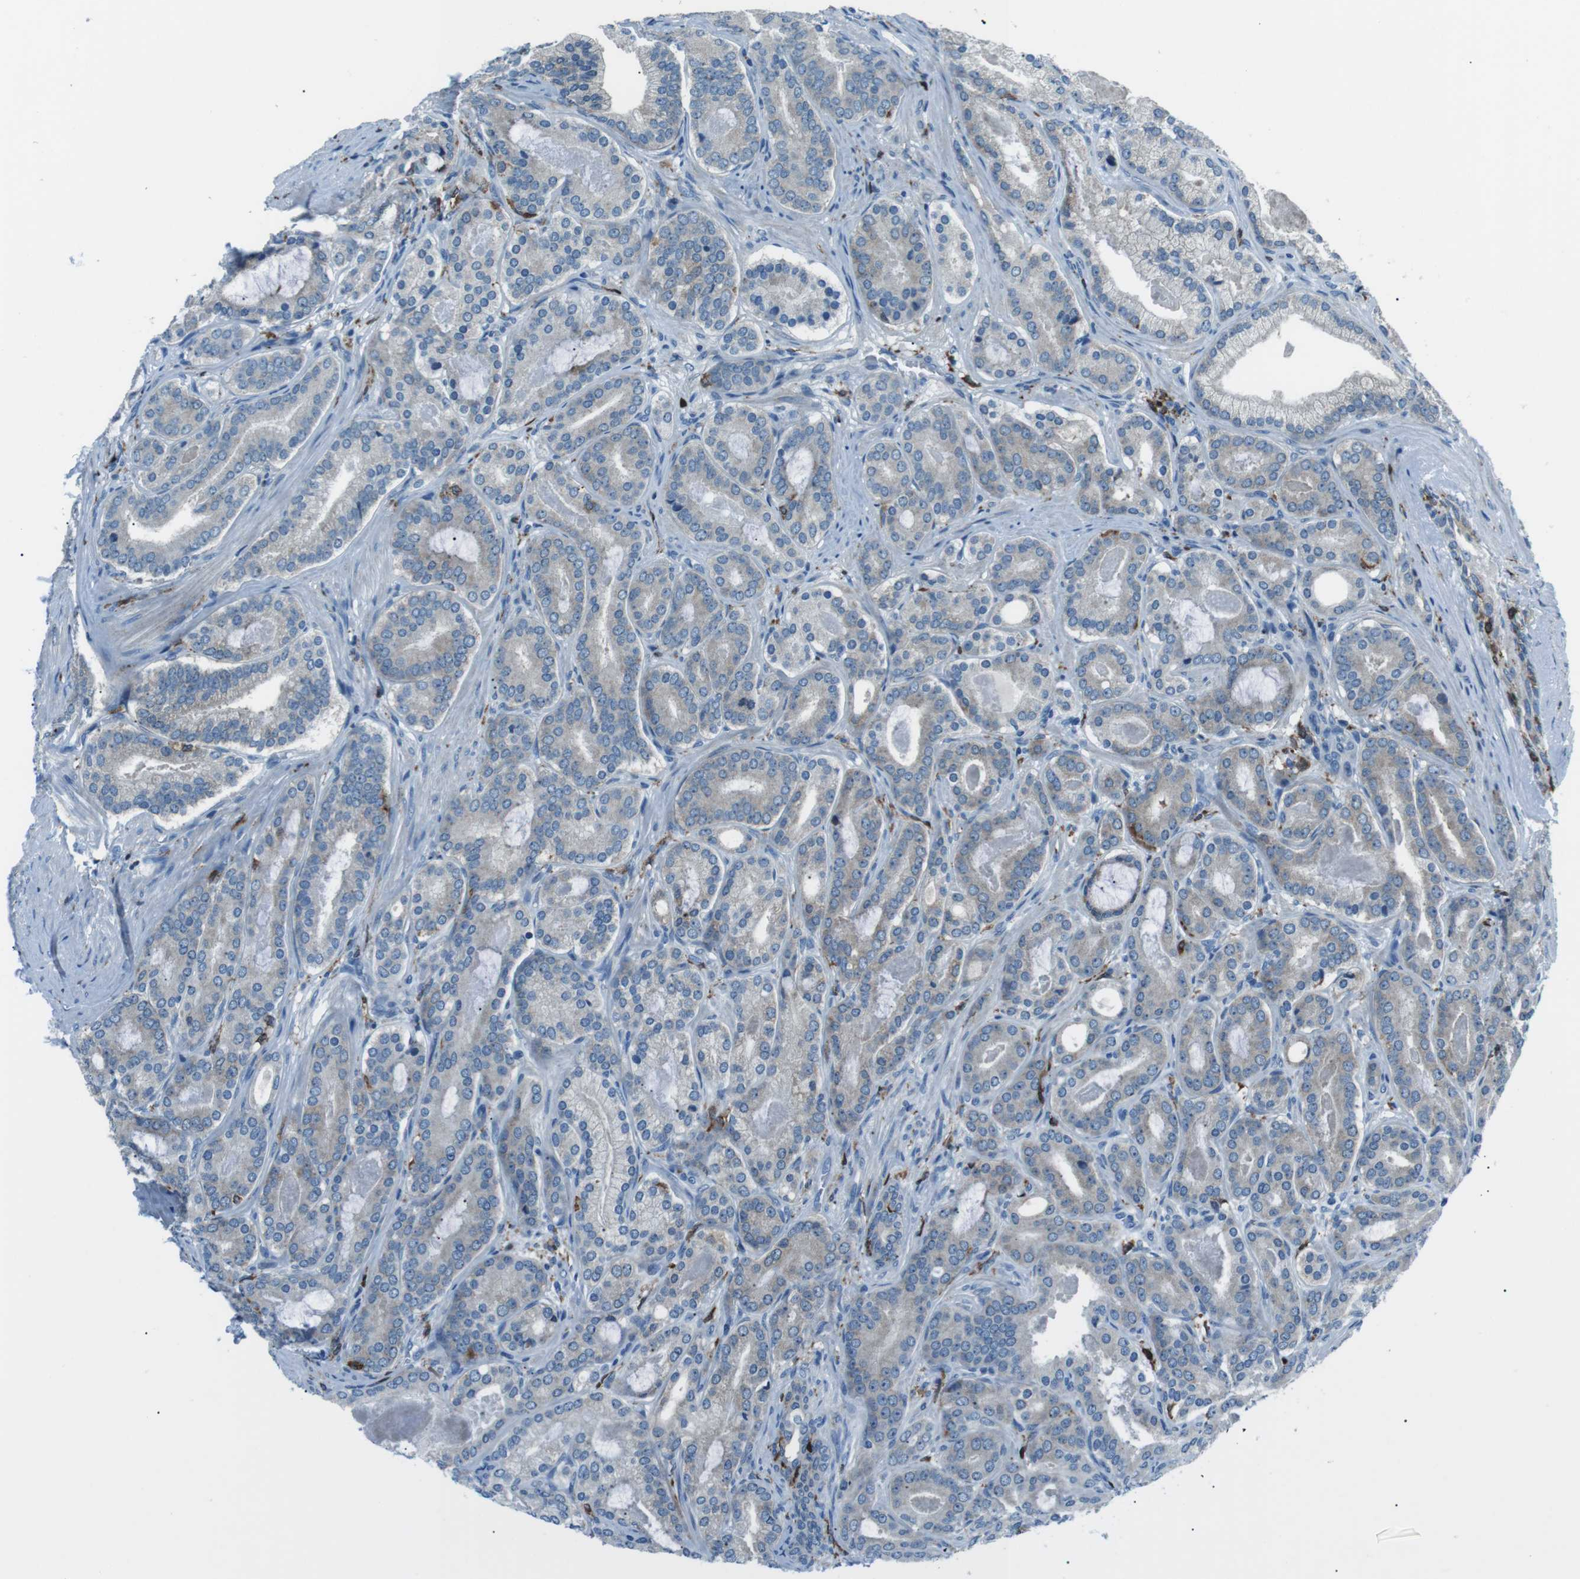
{"staining": {"intensity": "weak", "quantity": "25%-75%", "location": "cytoplasmic/membranous"}, "tissue": "prostate cancer", "cell_type": "Tumor cells", "image_type": "cancer", "snomed": [{"axis": "morphology", "description": "Adenocarcinoma, High grade"}, {"axis": "topography", "description": "Prostate"}], "caption": "The immunohistochemical stain highlights weak cytoplasmic/membranous positivity in tumor cells of prostate high-grade adenocarcinoma tissue.", "gene": "BLNK", "patient": {"sex": "male", "age": 60}}